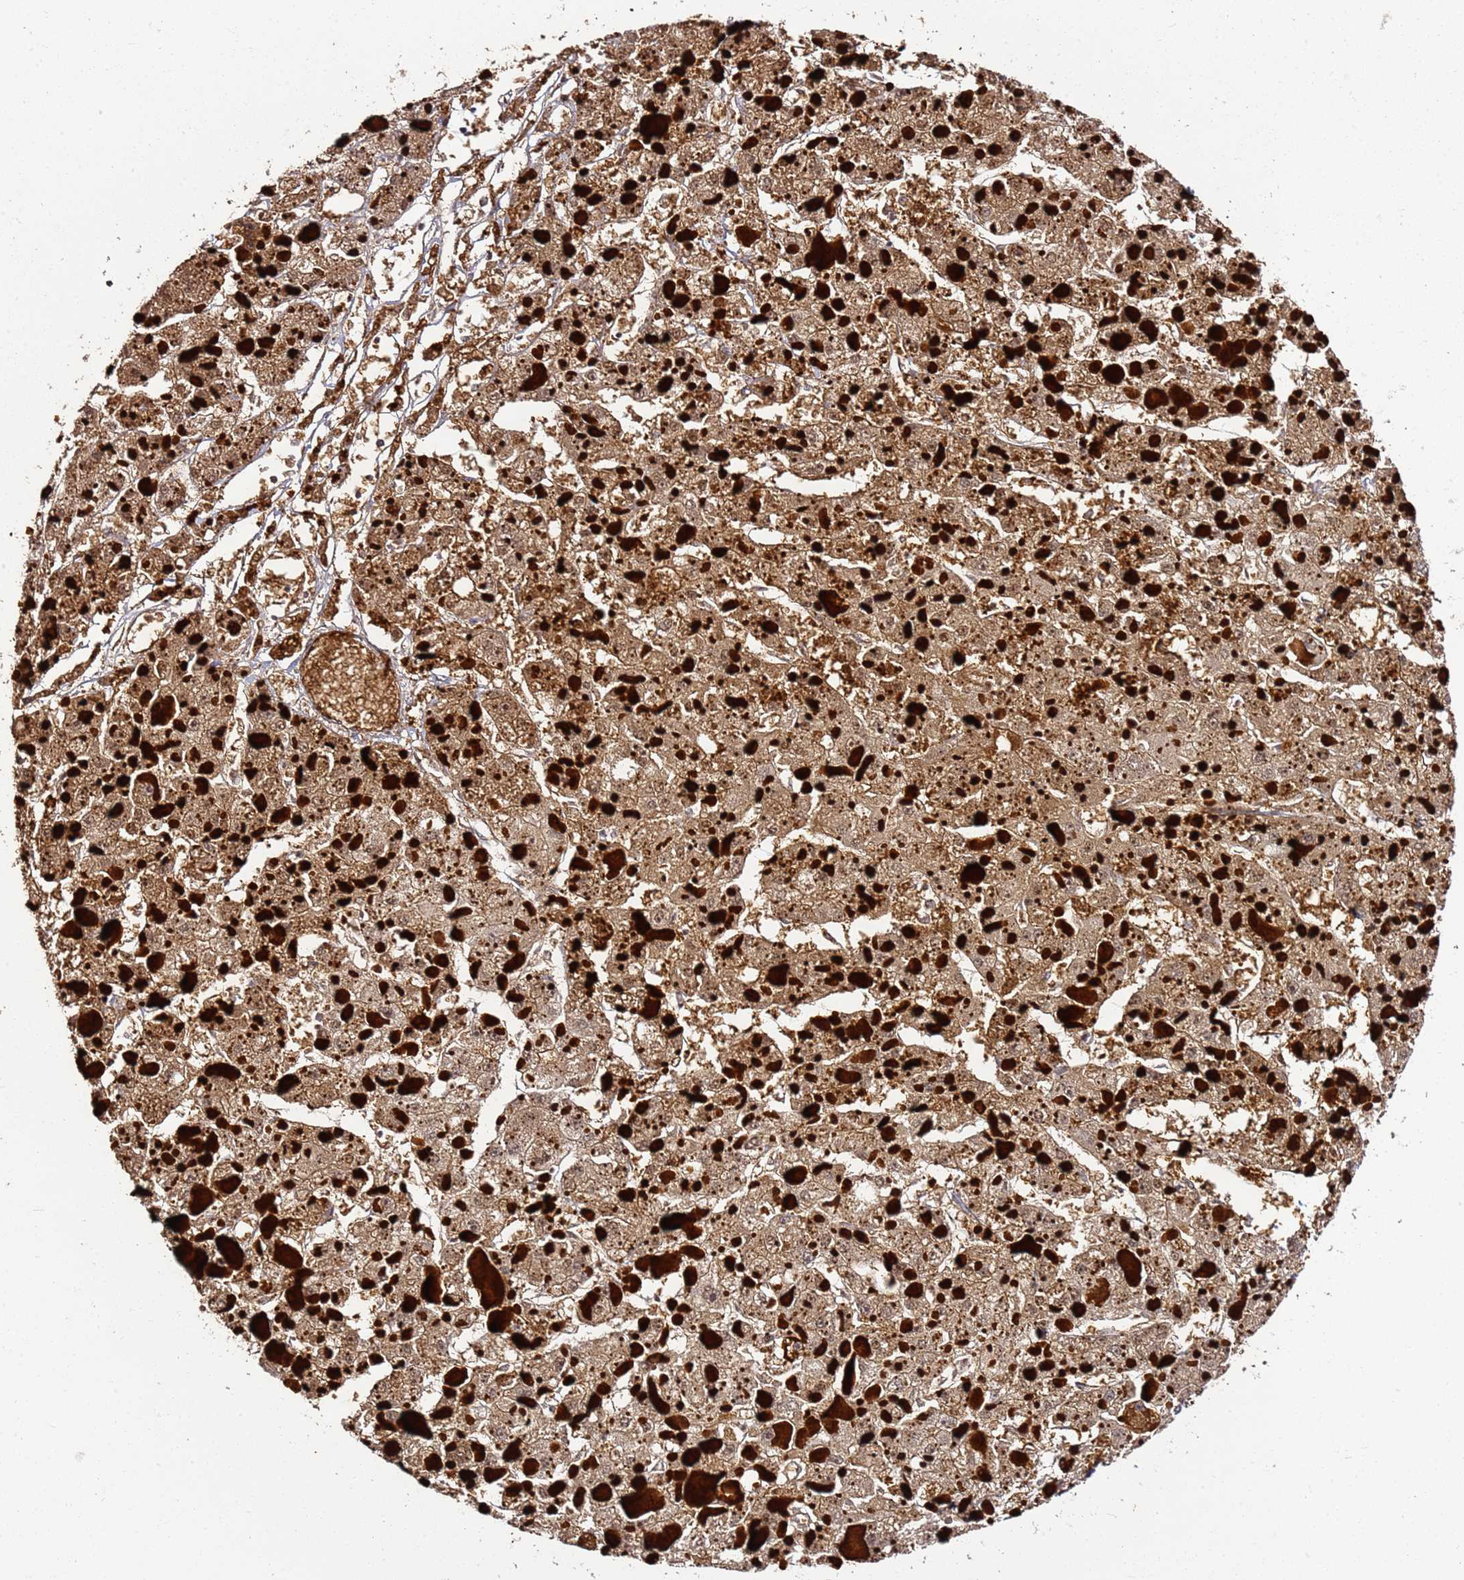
{"staining": {"intensity": "moderate", "quantity": ">75%", "location": "cytoplasmic/membranous"}, "tissue": "liver cancer", "cell_type": "Tumor cells", "image_type": "cancer", "snomed": [{"axis": "morphology", "description": "Carcinoma, Hepatocellular, NOS"}, {"axis": "topography", "description": "Liver"}], "caption": "Hepatocellular carcinoma (liver) was stained to show a protein in brown. There is medium levels of moderate cytoplasmic/membranous expression in about >75% of tumor cells. (Brightfield microscopy of DAB IHC at high magnification).", "gene": "TM2D2", "patient": {"sex": "female", "age": 73}}